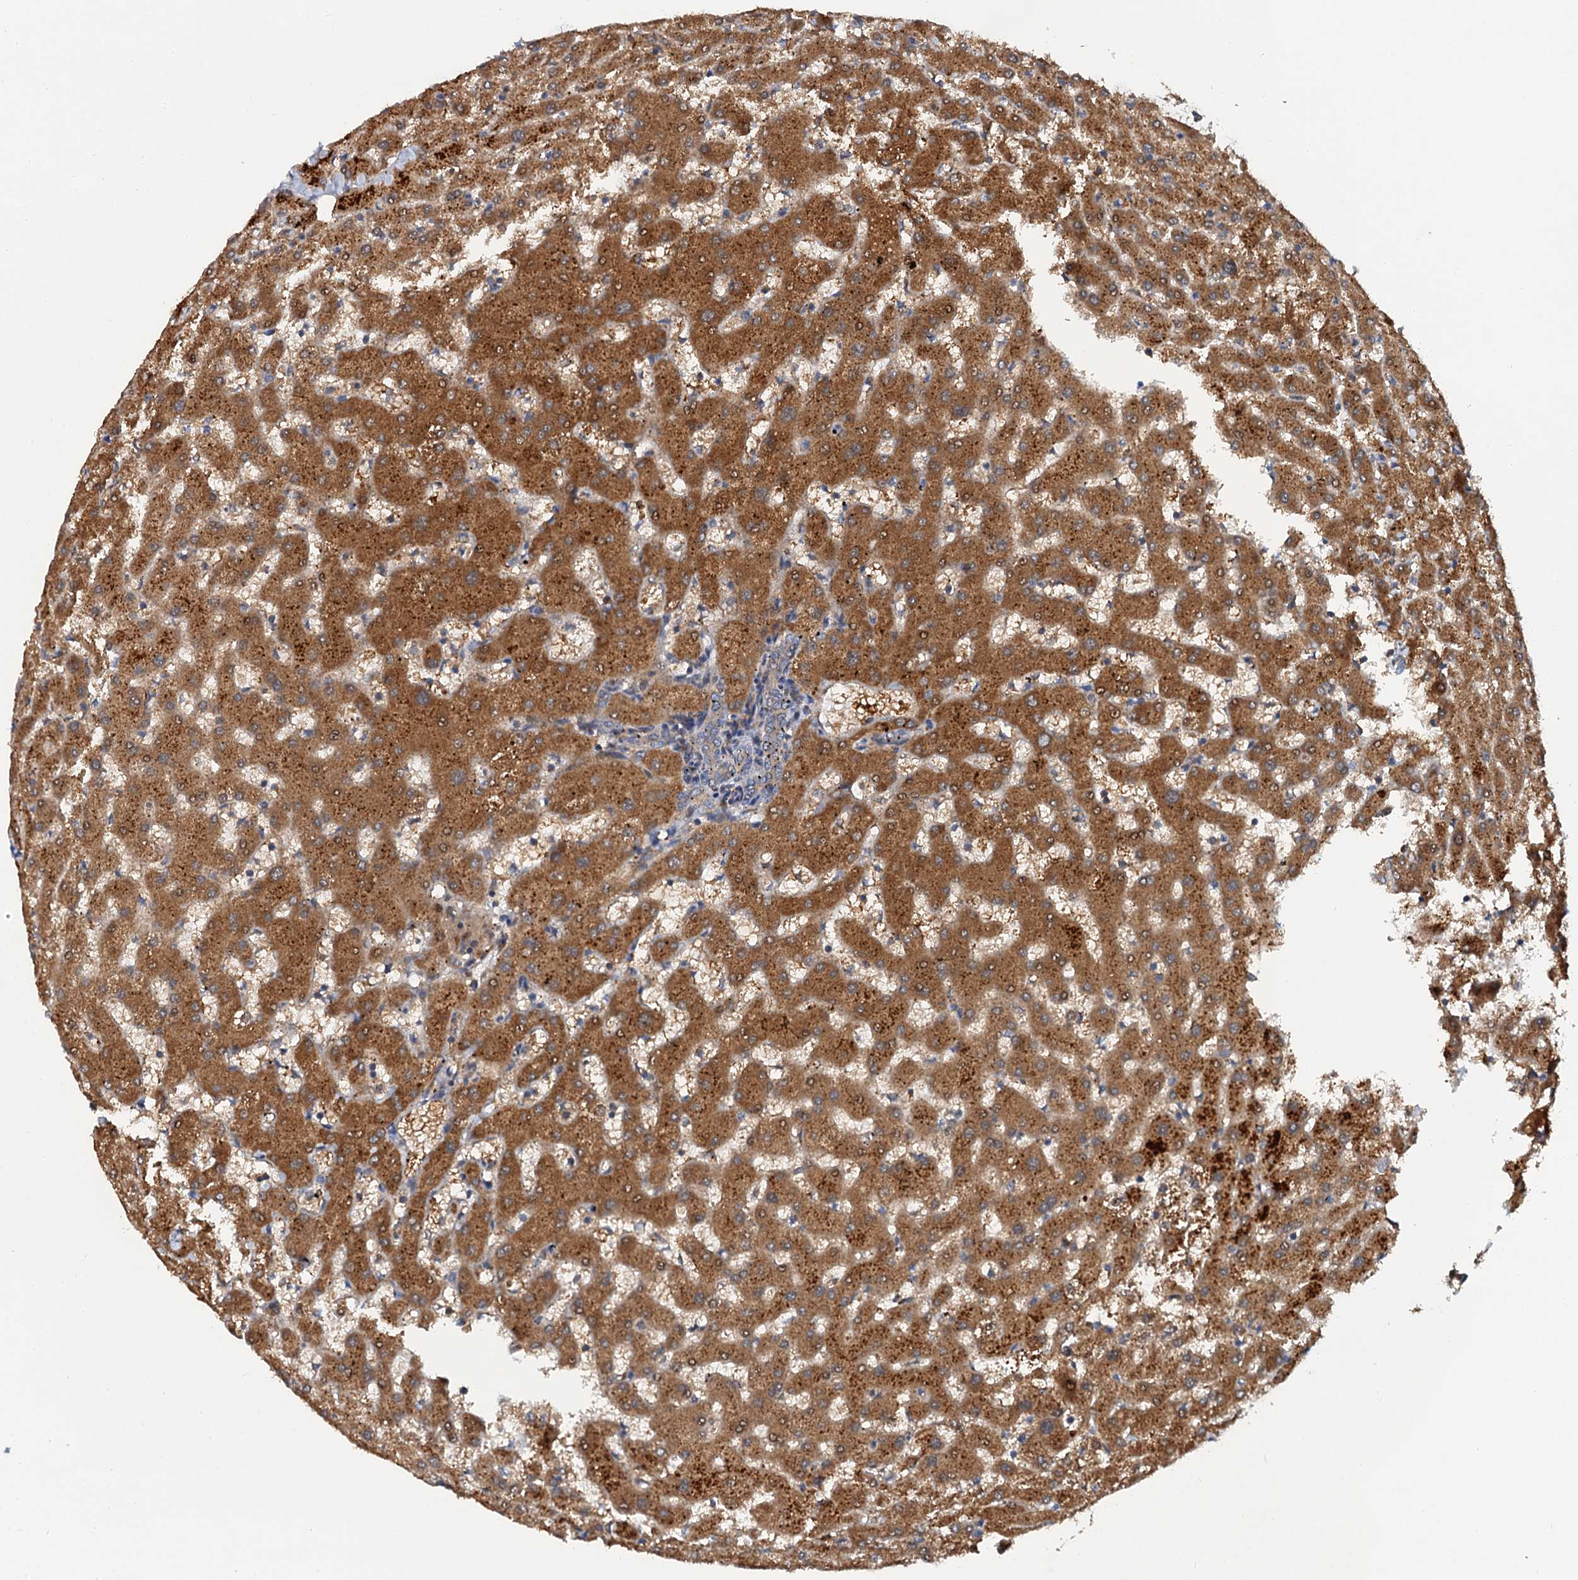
{"staining": {"intensity": "weak", "quantity": "25%-75%", "location": "cytoplasmic/membranous"}, "tissue": "liver", "cell_type": "Cholangiocytes", "image_type": "normal", "snomed": [{"axis": "morphology", "description": "Normal tissue, NOS"}, {"axis": "topography", "description": "Liver"}], "caption": "IHC micrograph of unremarkable liver: human liver stained using immunohistochemistry exhibits low levels of weak protein expression localized specifically in the cytoplasmic/membranous of cholangiocytes, appearing as a cytoplasmic/membranous brown color.", "gene": "EFL1", "patient": {"sex": "female", "age": 63}}